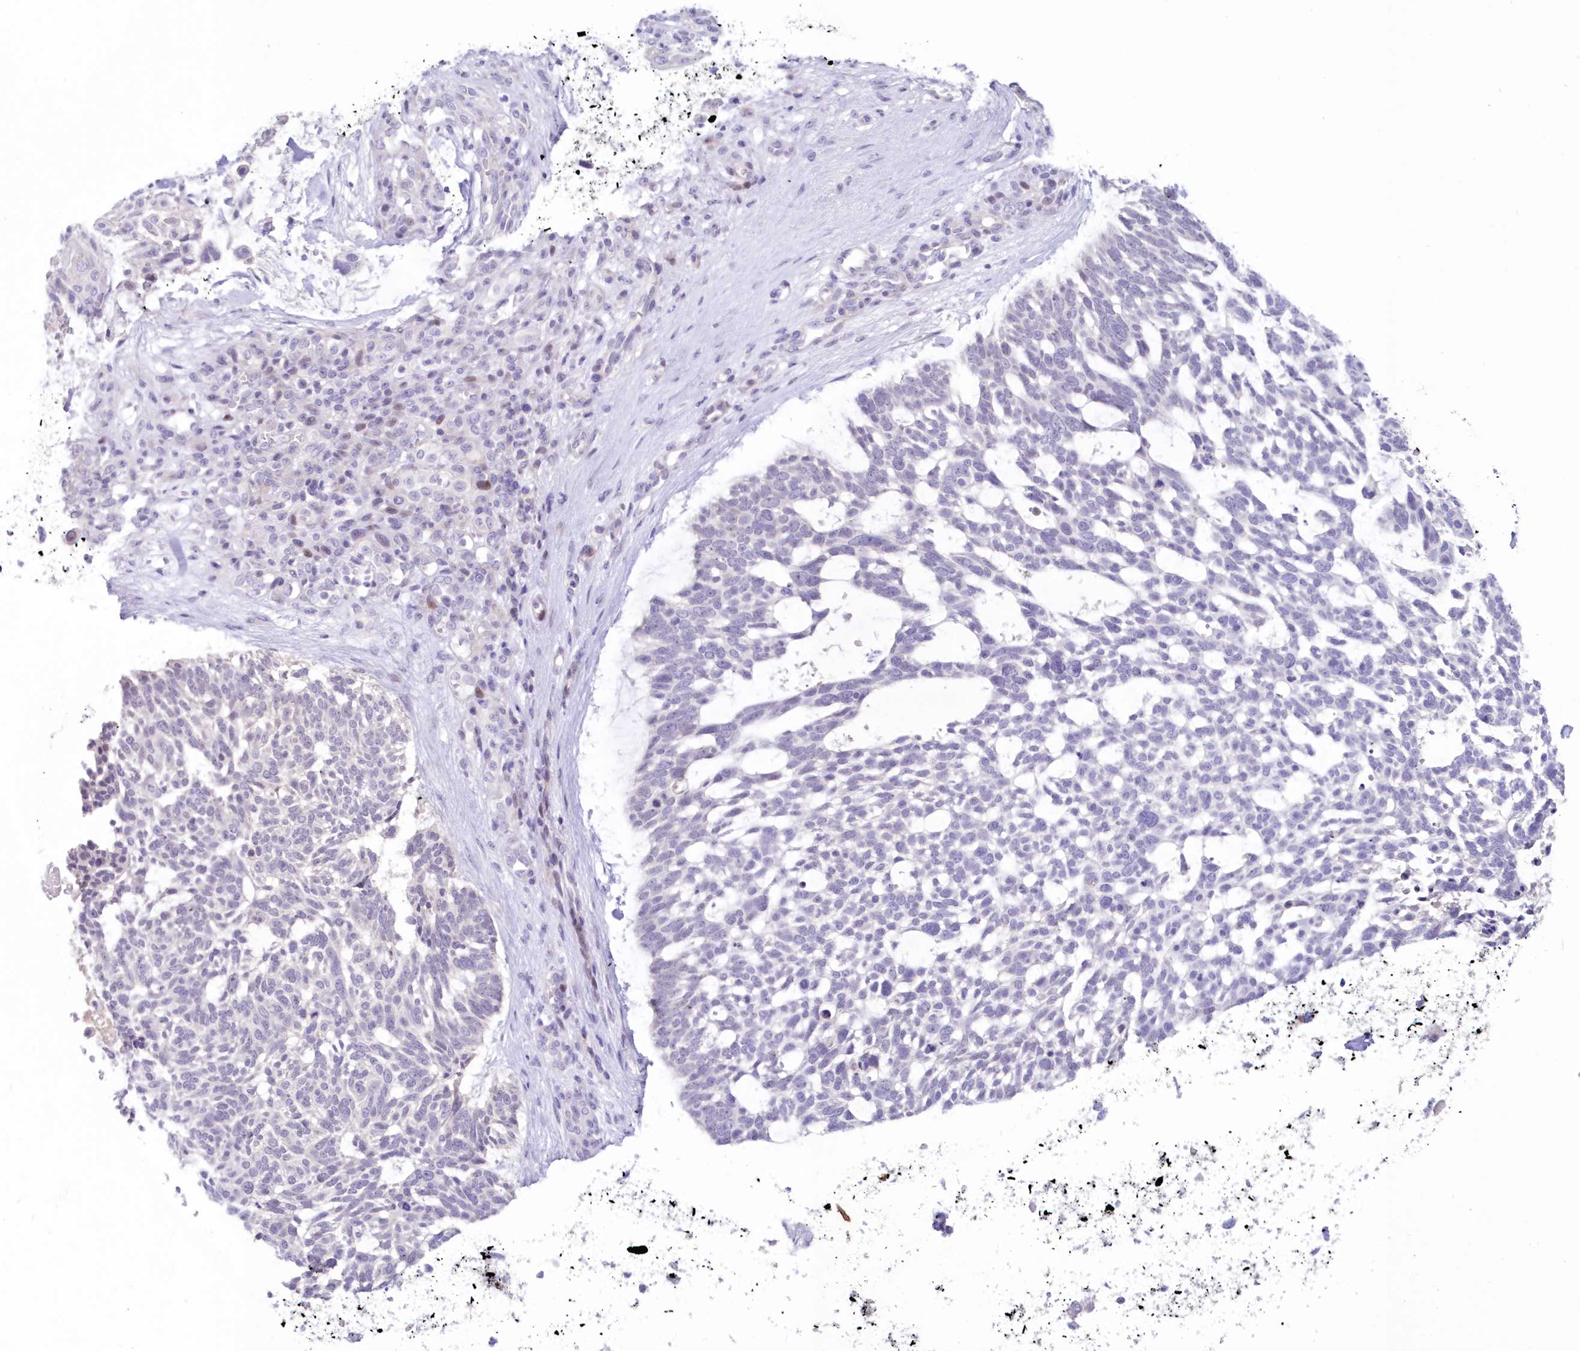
{"staining": {"intensity": "negative", "quantity": "none", "location": "none"}, "tissue": "skin cancer", "cell_type": "Tumor cells", "image_type": "cancer", "snomed": [{"axis": "morphology", "description": "Basal cell carcinoma"}, {"axis": "topography", "description": "Skin"}], "caption": "Immunohistochemistry of human basal cell carcinoma (skin) reveals no staining in tumor cells.", "gene": "SNED1", "patient": {"sex": "male", "age": 88}}